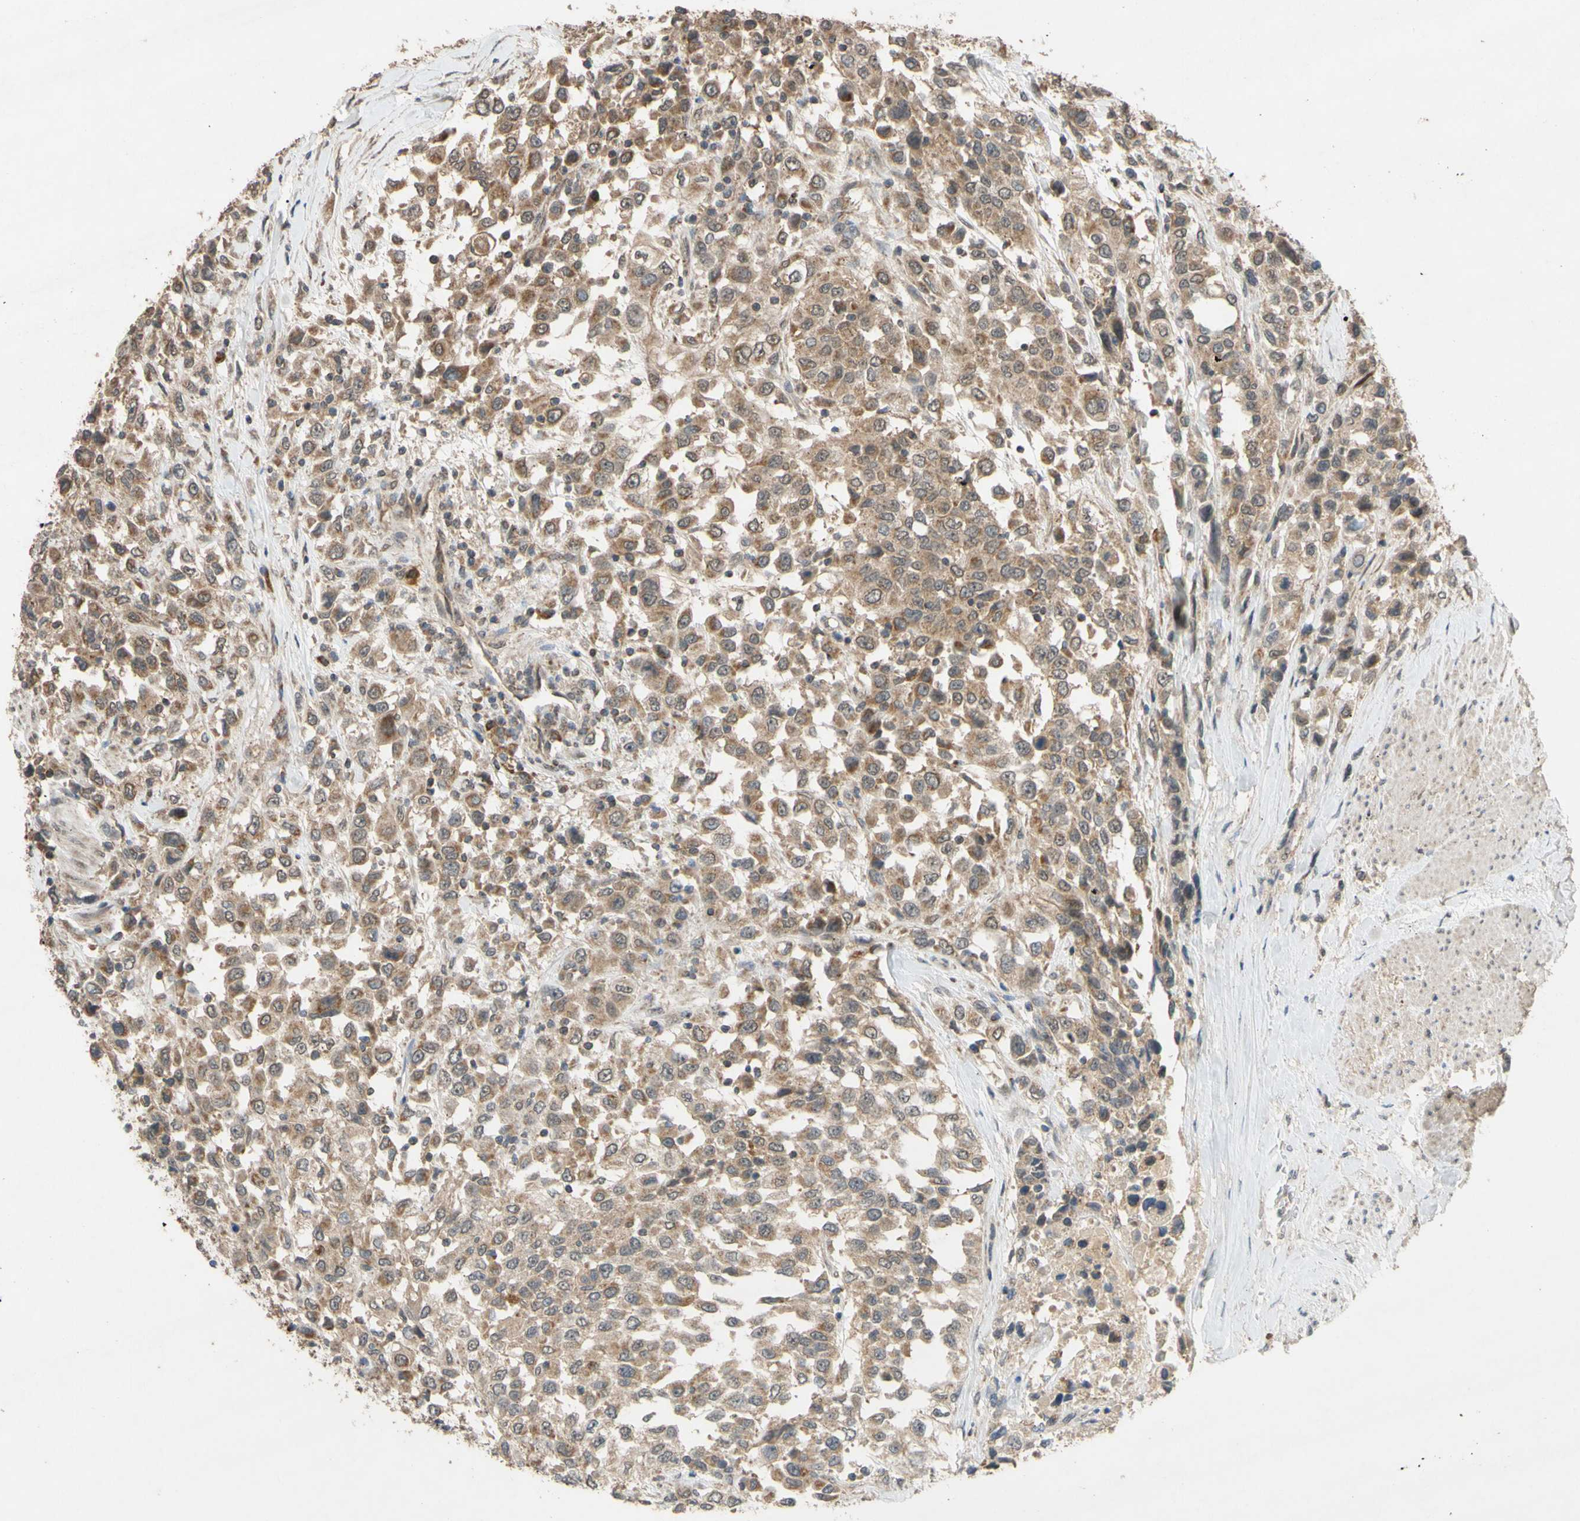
{"staining": {"intensity": "moderate", "quantity": ">75%", "location": "cytoplasmic/membranous"}, "tissue": "urothelial cancer", "cell_type": "Tumor cells", "image_type": "cancer", "snomed": [{"axis": "morphology", "description": "Urothelial carcinoma, High grade"}, {"axis": "topography", "description": "Urinary bladder"}], "caption": "Urothelial carcinoma (high-grade) stained with immunohistochemistry demonstrates moderate cytoplasmic/membranous staining in about >75% of tumor cells. (IHC, brightfield microscopy, high magnification).", "gene": "CD164", "patient": {"sex": "female", "age": 80}}